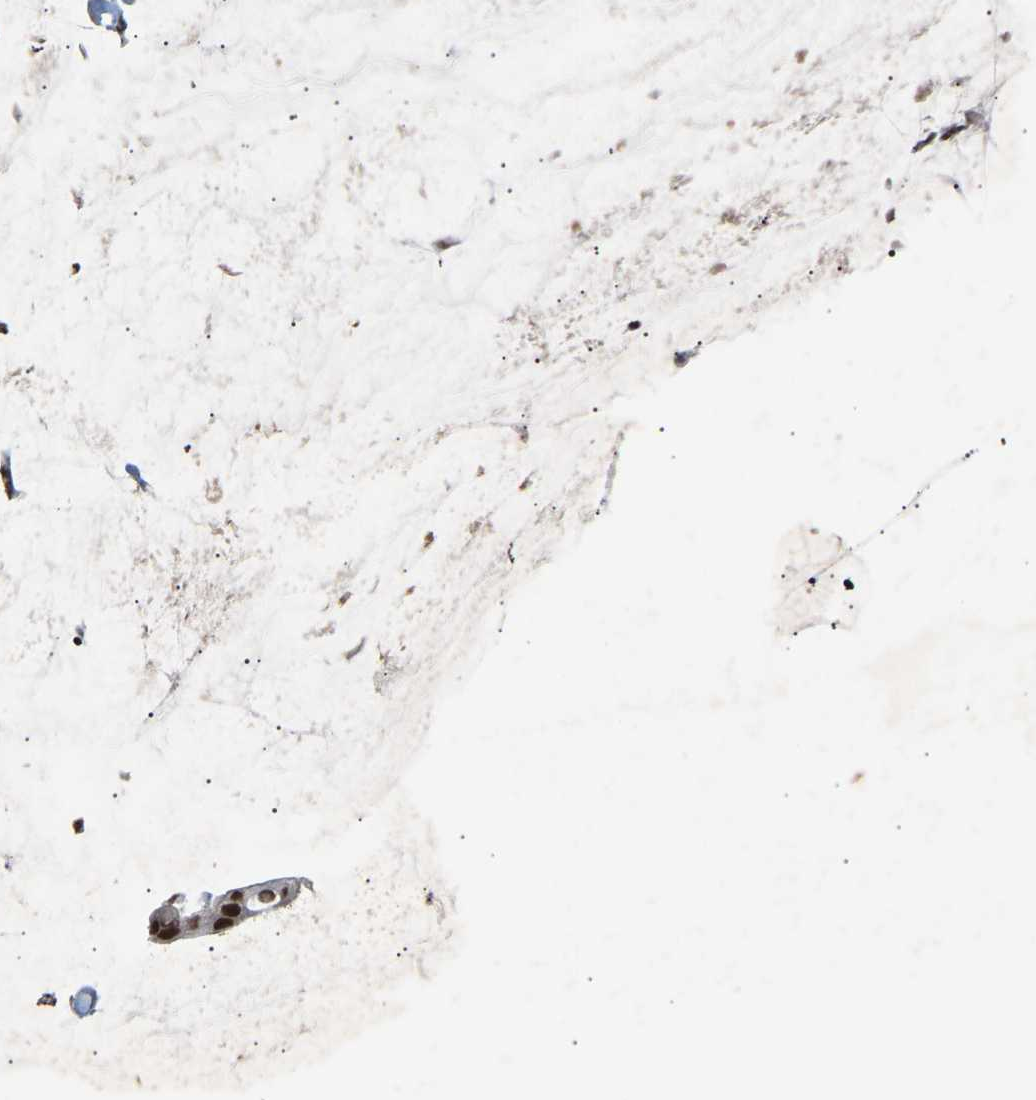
{"staining": {"intensity": "strong", "quantity": ">75%", "location": "nuclear"}, "tissue": "pancreatic cancer", "cell_type": "Tumor cells", "image_type": "cancer", "snomed": [{"axis": "morphology", "description": "Adenocarcinoma, NOS"}, {"axis": "topography", "description": "Pancreas"}], "caption": "A brown stain labels strong nuclear expression of a protein in human pancreatic cancer tumor cells. The protein of interest is stained brown, and the nuclei are stained in blue (DAB IHC with brightfield microscopy, high magnification).", "gene": "NELFB", "patient": {"sex": "male", "age": 41}}